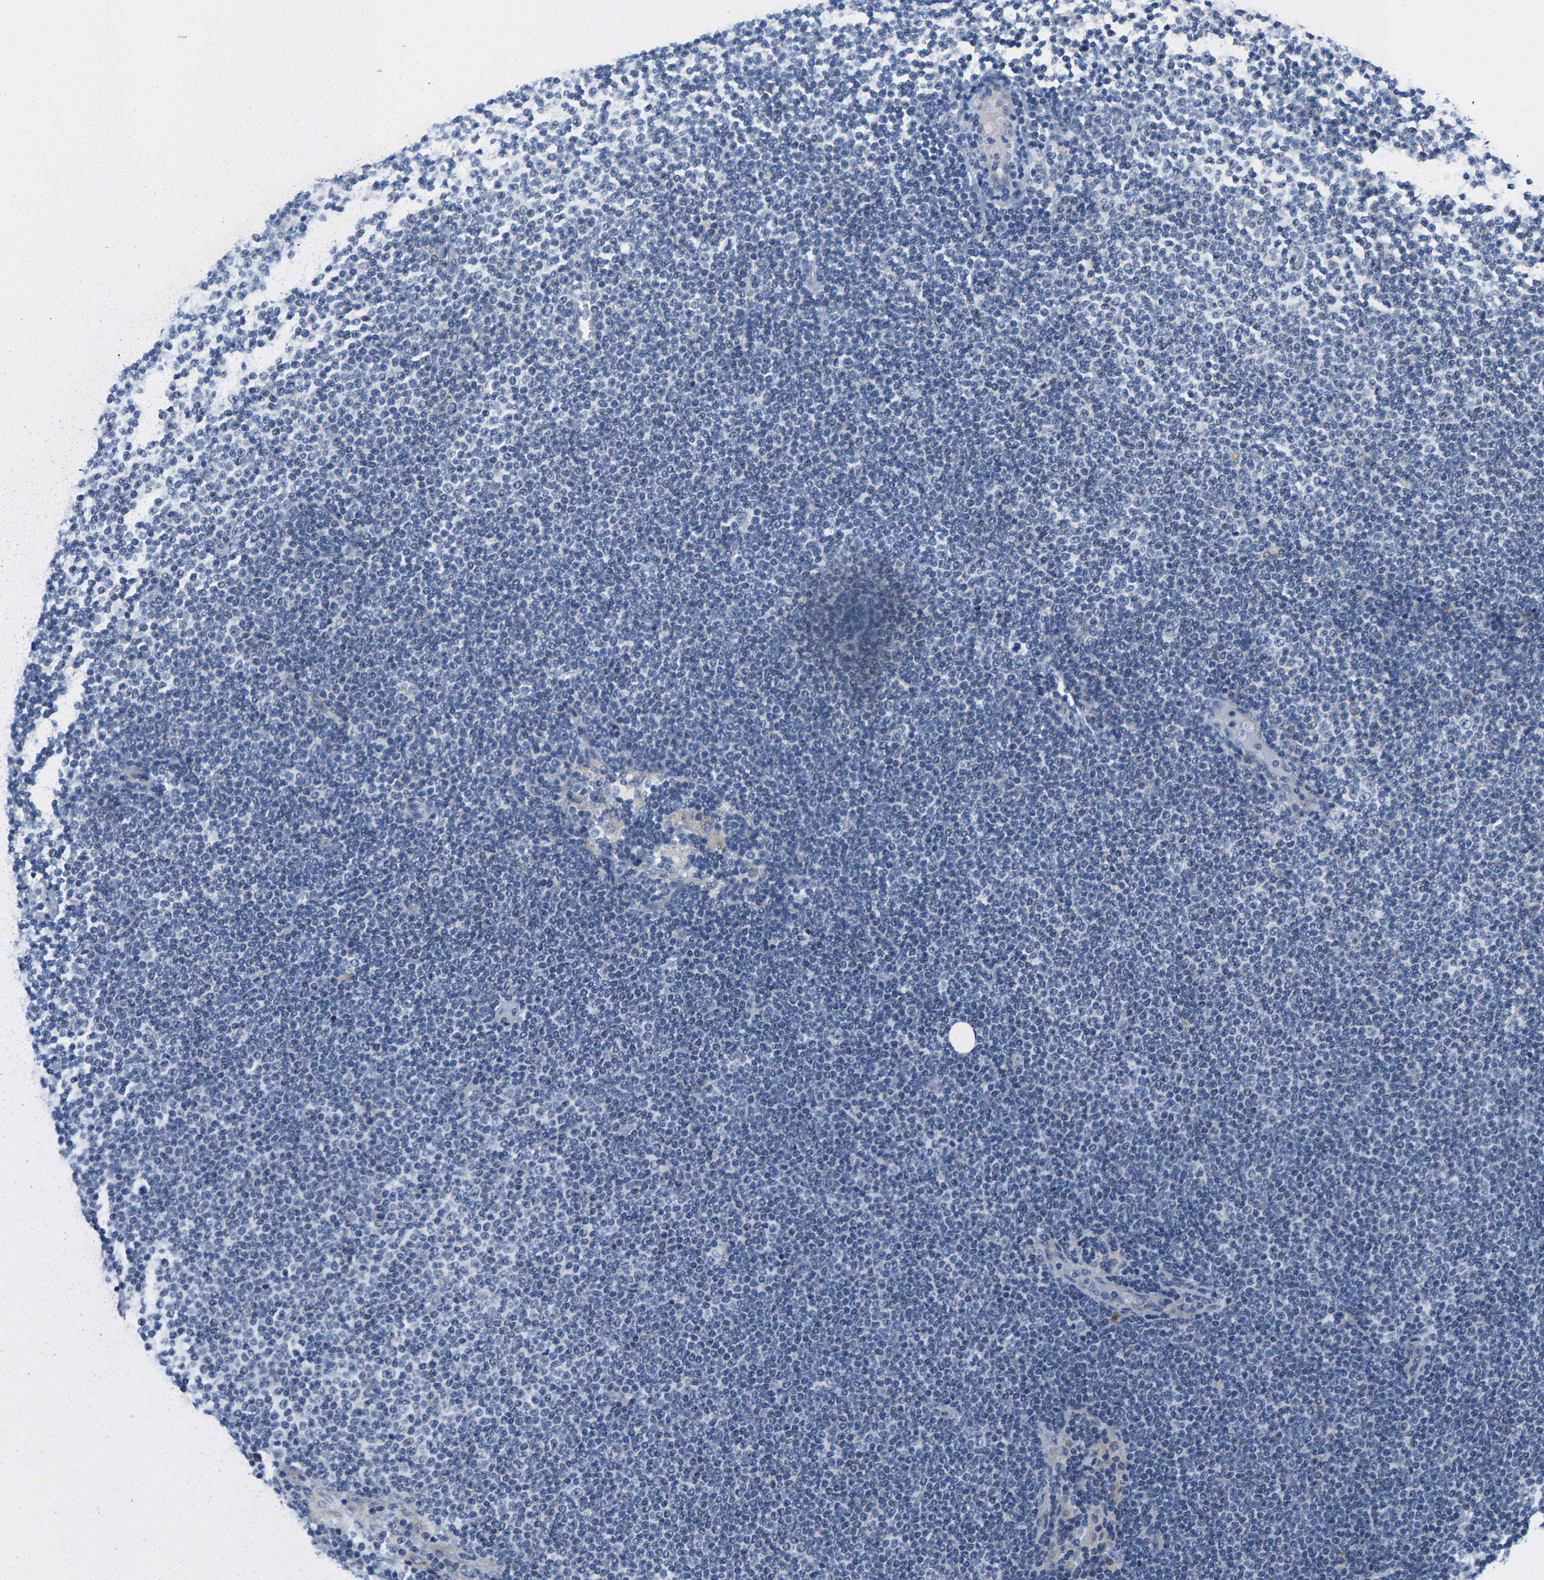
{"staining": {"intensity": "negative", "quantity": "none", "location": "none"}, "tissue": "lymphoma", "cell_type": "Tumor cells", "image_type": "cancer", "snomed": [{"axis": "morphology", "description": "Malignant lymphoma, non-Hodgkin's type, Low grade"}, {"axis": "topography", "description": "Lymph node"}], "caption": "Tumor cells are negative for protein expression in human lymphoma.", "gene": "KLHL1", "patient": {"sex": "female", "age": 53}}